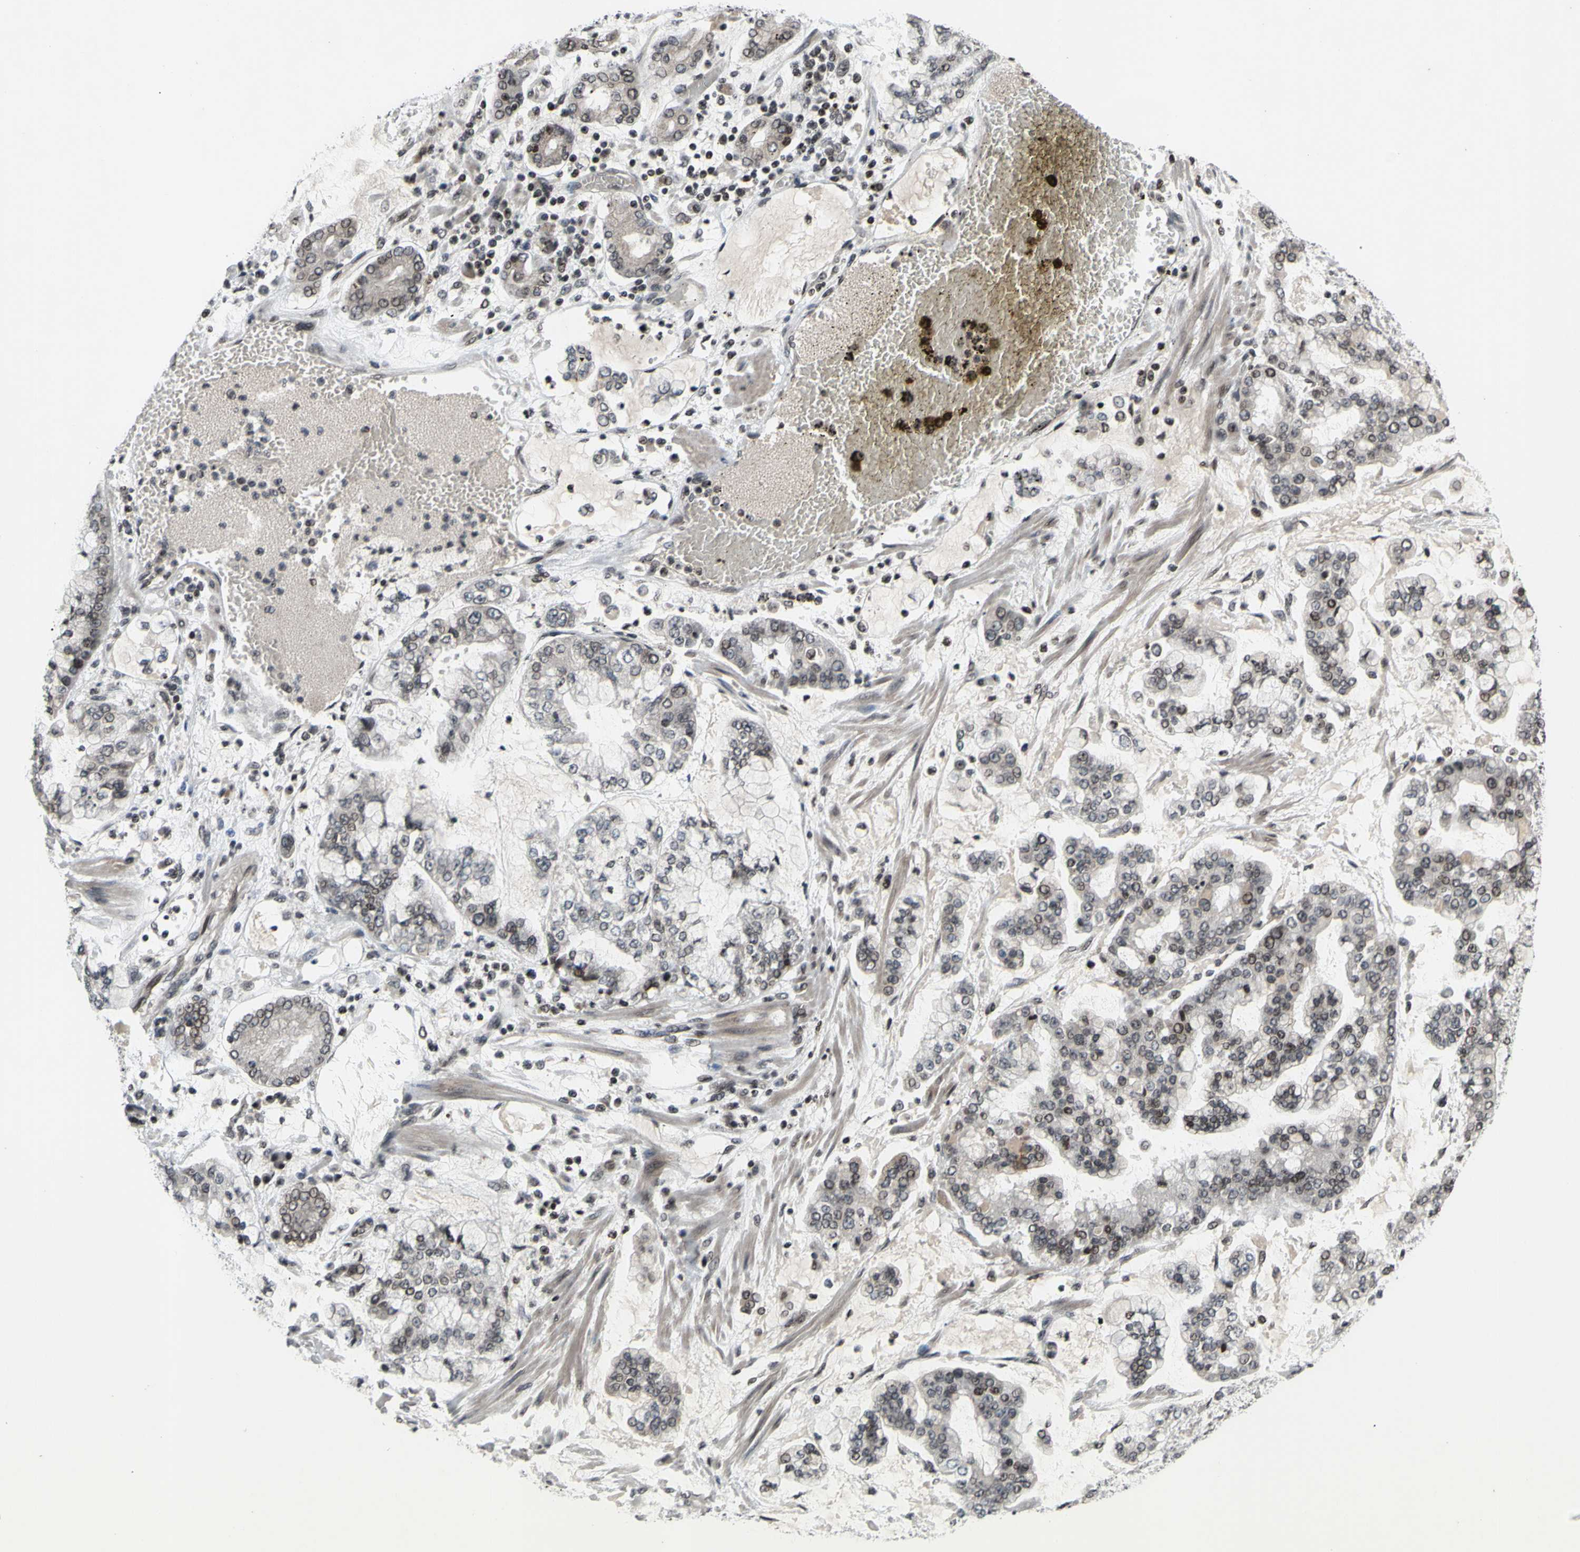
{"staining": {"intensity": "weak", "quantity": "25%-75%", "location": "cytoplasmic/membranous,nuclear"}, "tissue": "stomach cancer", "cell_type": "Tumor cells", "image_type": "cancer", "snomed": [{"axis": "morphology", "description": "Normal tissue, NOS"}, {"axis": "morphology", "description": "Adenocarcinoma, NOS"}, {"axis": "topography", "description": "Stomach, upper"}, {"axis": "topography", "description": "Stomach"}], "caption": "IHC of stomach adenocarcinoma demonstrates low levels of weak cytoplasmic/membranous and nuclear staining in about 25%-75% of tumor cells. The staining is performed using DAB (3,3'-diaminobenzidine) brown chromogen to label protein expression. The nuclei are counter-stained blue using hematoxylin.", "gene": "XPO1", "patient": {"sex": "male", "age": 76}}